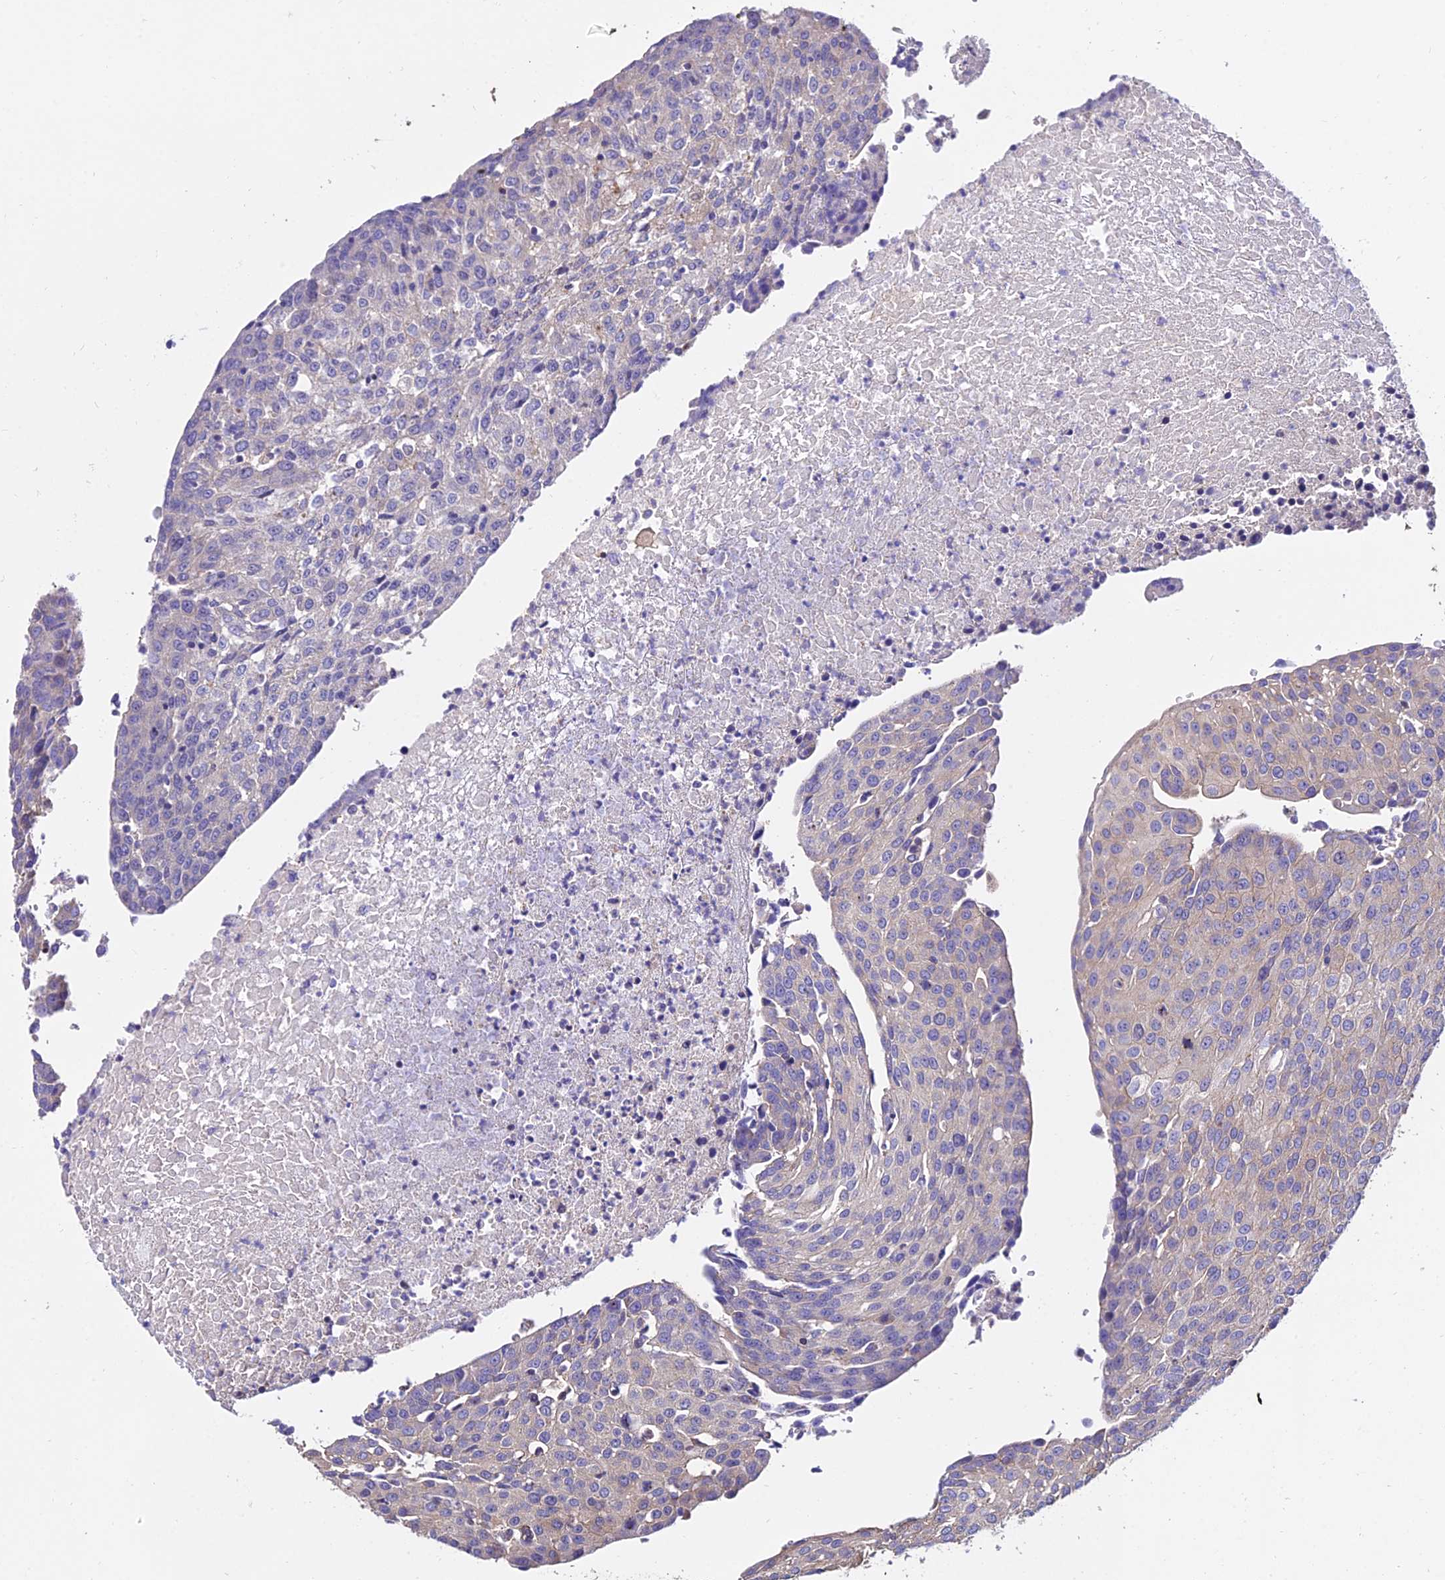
{"staining": {"intensity": "weak", "quantity": "<25%", "location": "cytoplasmic/membranous"}, "tissue": "urothelial cancer", "cell_type": "Tumor cells", "image_type": "cancer", "snomed": [{"axis": "morphology", "description": "Urothelial carcinoma, High grade"}, {"axis": "topography", "description": "Urinary bladder"}], "caption": "An immunohistochemistry micrograph of urothelial cancer is shown. There is no staining in tumor cells of urothelial cancer.", "gene": "CALM2", "patient": {"sex": "female", "age": 85}}